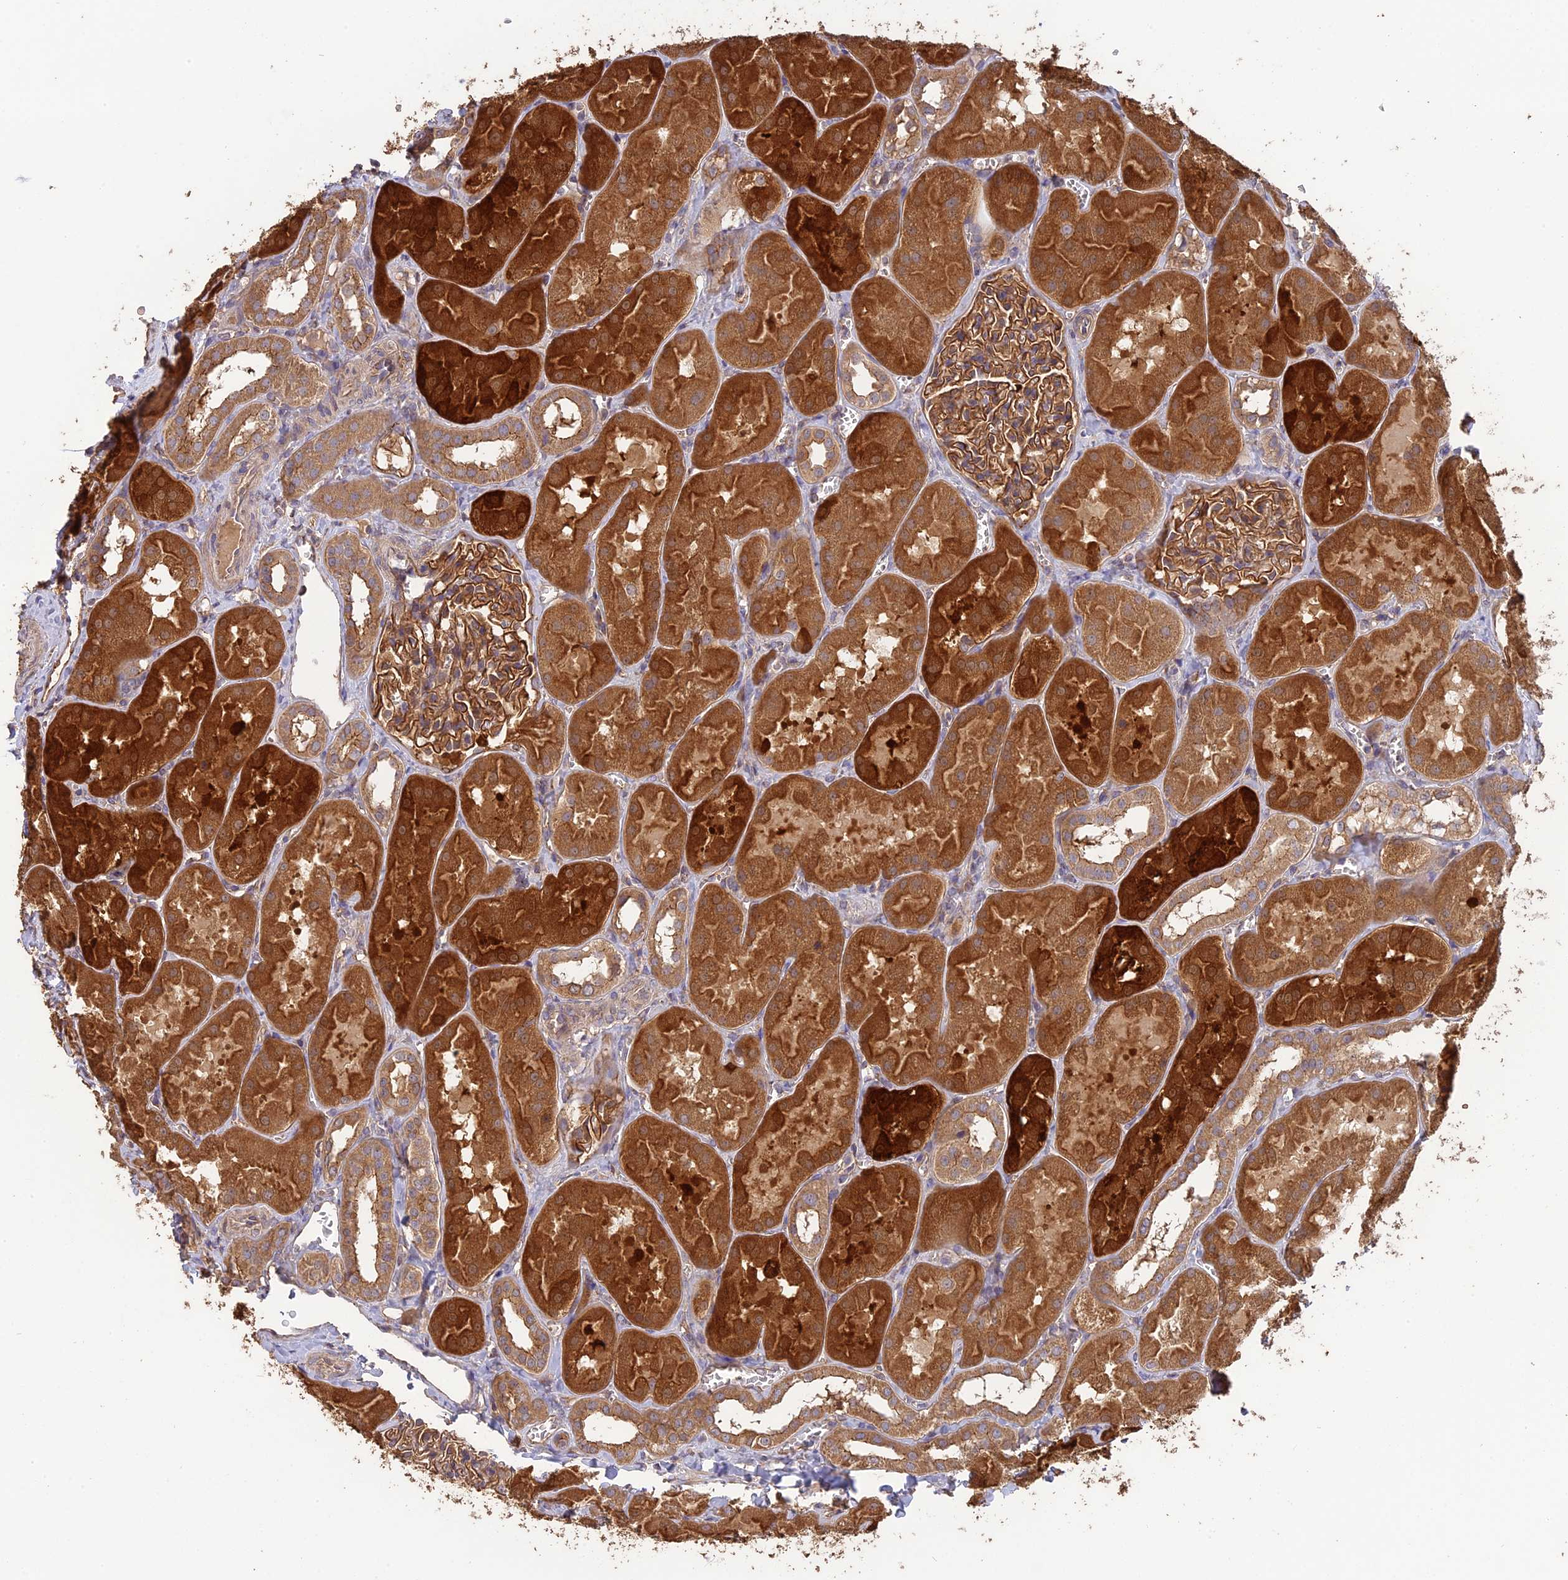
{"staining": {"intensity": "moderate", "quantity": ">75%", "location": "cytoplasmic/membranous"}, "tissue": "kidney", "cell_type": "Cells in glomeruli", "image_type": "normal", "snomed": [{"axis": "morphology", "description": "Normal tissue, NOS"}, {"axis": "topography", "description": "Kidney"}, {"axis": "topography", "description": "Urinary bladder"}], "caption": "A micrograph of kidney stained for a protein displays moderate cytoplasmic/membranous brown staining in cells in glomeruli.", "gene": "ARHGAP40", "patient": {"sex": "male", "age": 16}}